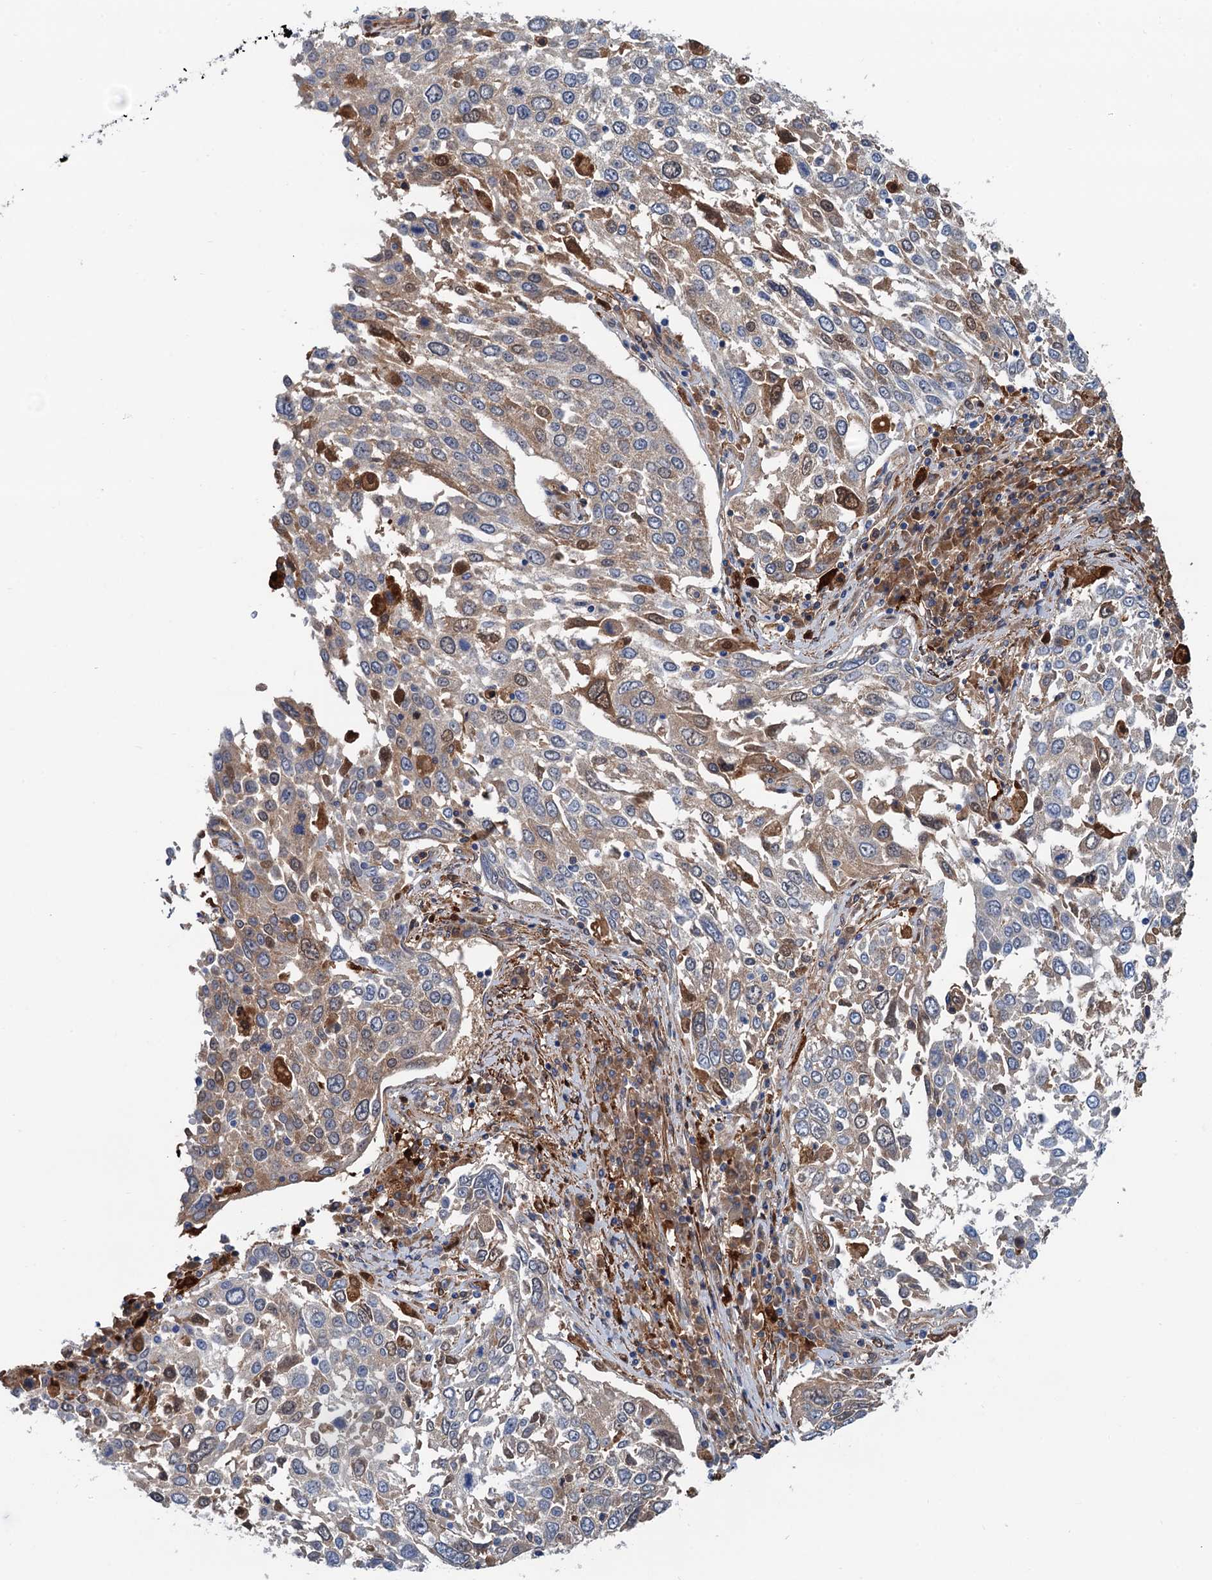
{"staining": {"intensity": "moderate", "quantity": "<25%", "location": "cytoplasmic/membranous"}, "tissue": "lung cancer", "cell_type": "Tumor cells", "image_type": "cancer", "snomed": [{"axis": "morphology", "description": "Squamous cell carcinoma, NOS"}, {"axis": "topography", "description": "Lung"}], "caption": "A histopathology image of human lung cancer stained for a protein exhibits moderate cytoplasmic/membranous brown staining in tumor cells.", "gene": "CSTPP1", "patient": {"sex": "male", "age": 65}}